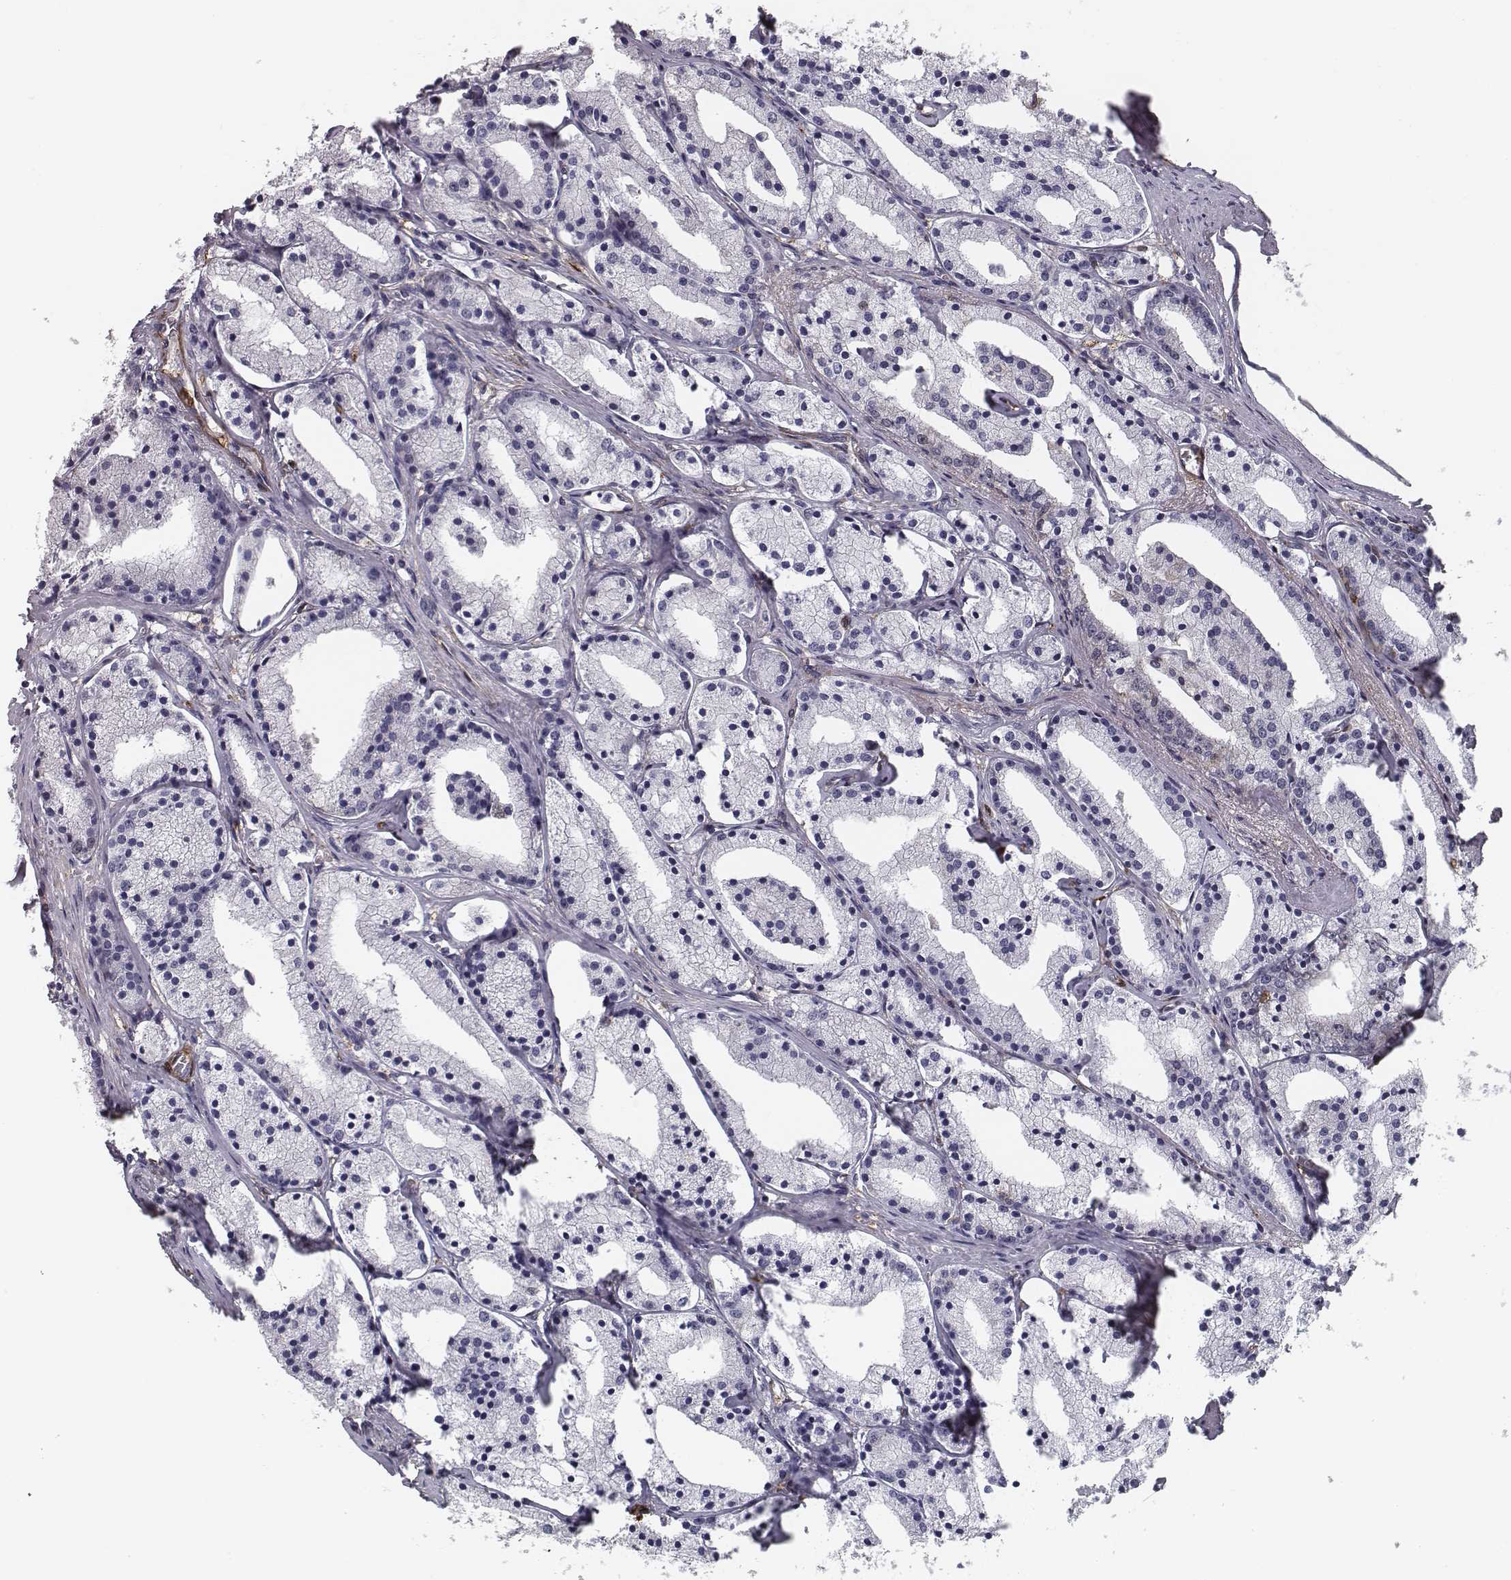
{"staining": {"intensity": "negative", "quantity": "none", "location": "none"}, "tissue": "prostate cancer", "cell_type": "Tumor cells", "image_type": "cancer", "snomed": [{"axis": "morphology", "description": "Adenocarcinoma, NOS"}, {"axis": "topography", "description": "Prostate"}], "caption": "Protein analysis of prostate cancer exhibits no significant positivity in tumor cells.", "gene": "ISYNA1", "patient": {"sex": "male", "age": 69}}